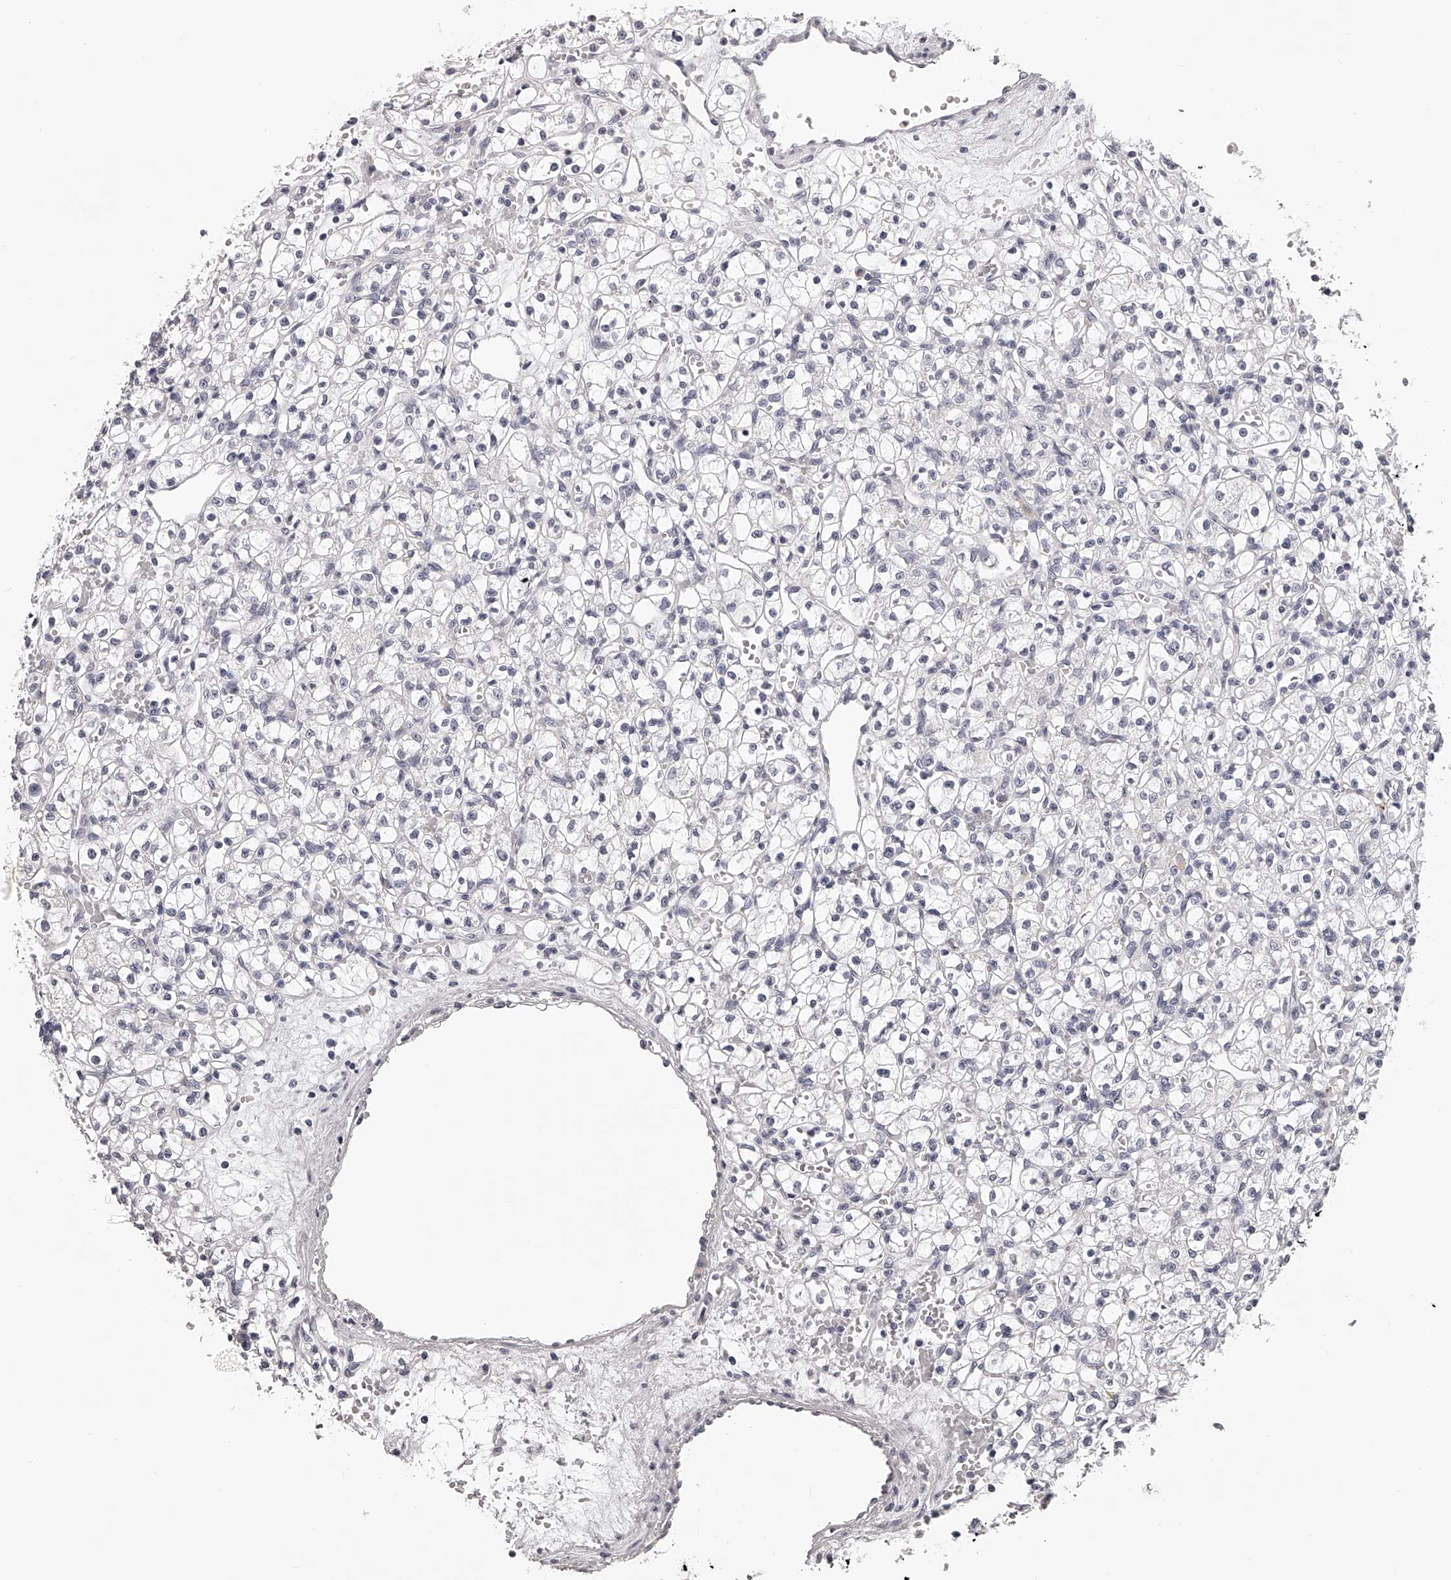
{"staining": {"intensity": "negative", "quantity": "none", "location": "none"}, "tissue": "renal cancer", "cell_type": "Tumor cells", "image_type": "cancer", "snomed": [{"axis": "morphology", "description": "Adenocarcinoma, NOS"}, {"axis": "topography", "description": "Kidney"}], "caption": "Immunohistochemistry (IHC) of human renal adenocarcinoma shows no staining in tumor cells. (DAB immunohistochemistry (IHC) with hematoxylin counter stain).", "gene": "DMRT1", "patient": {"sex": "female", "age": 59}}